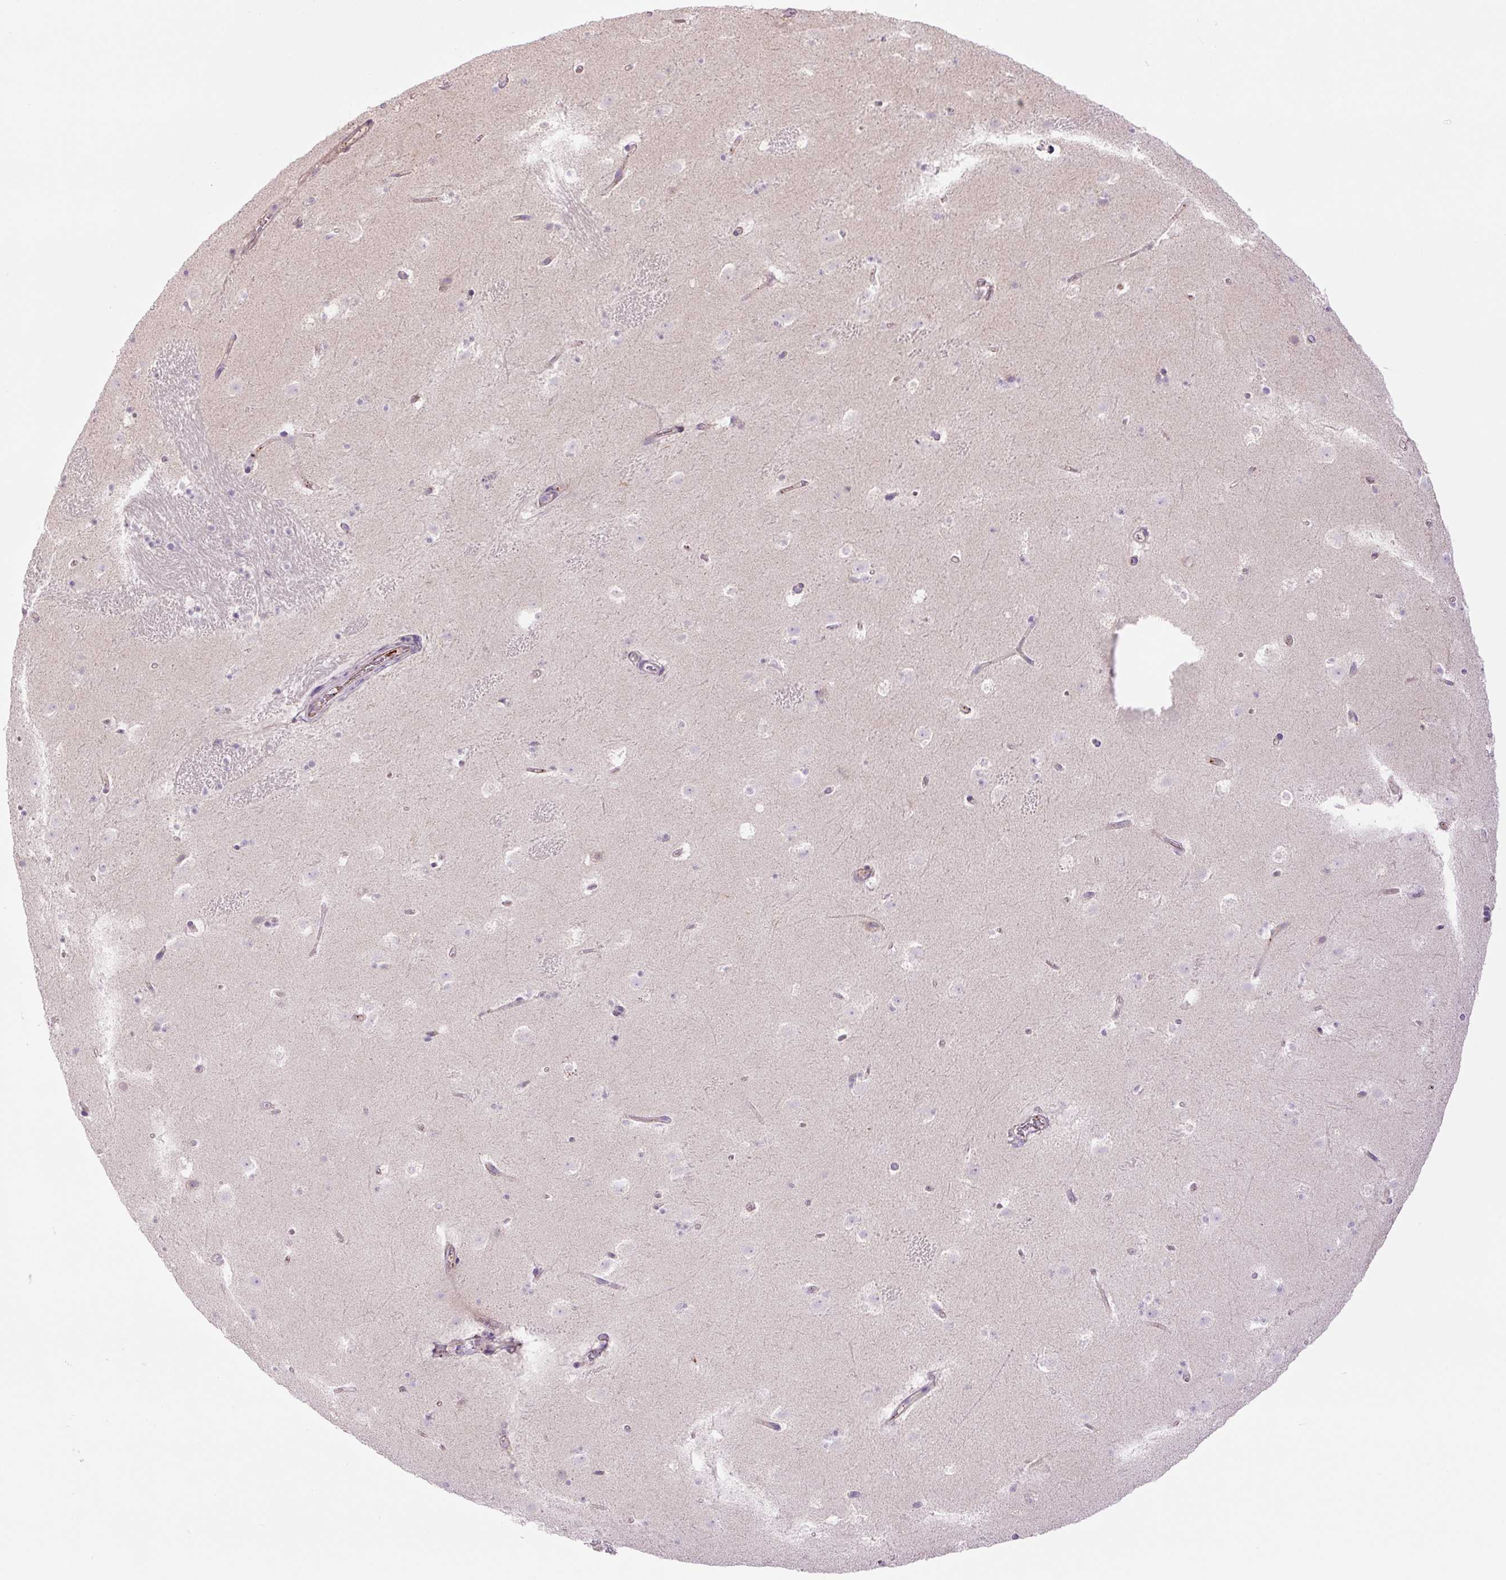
{"staining": {"intensity": "negative", "quantity": "none", "location": "none"}, "tissue": "caudate", "cell_type": "Glial cells", "image_type": "normal", "snomed": [{"axis": "morphology", "description": "Normal tissue, NOS"}, {"axis": "topography", "description": "Lateral ventricle wall"}], "caption": "The image shows no significant expression in glial cells of caudate. The staining was performed using DAB (3,3'-diaminobenzidine) to visualize the protein expression in brown, while the nuclei were stained in blue with hematoxylin (Magnification: 20x).", "gene": "CCNI2", "patient": {"sex": "male", "age": 37}}